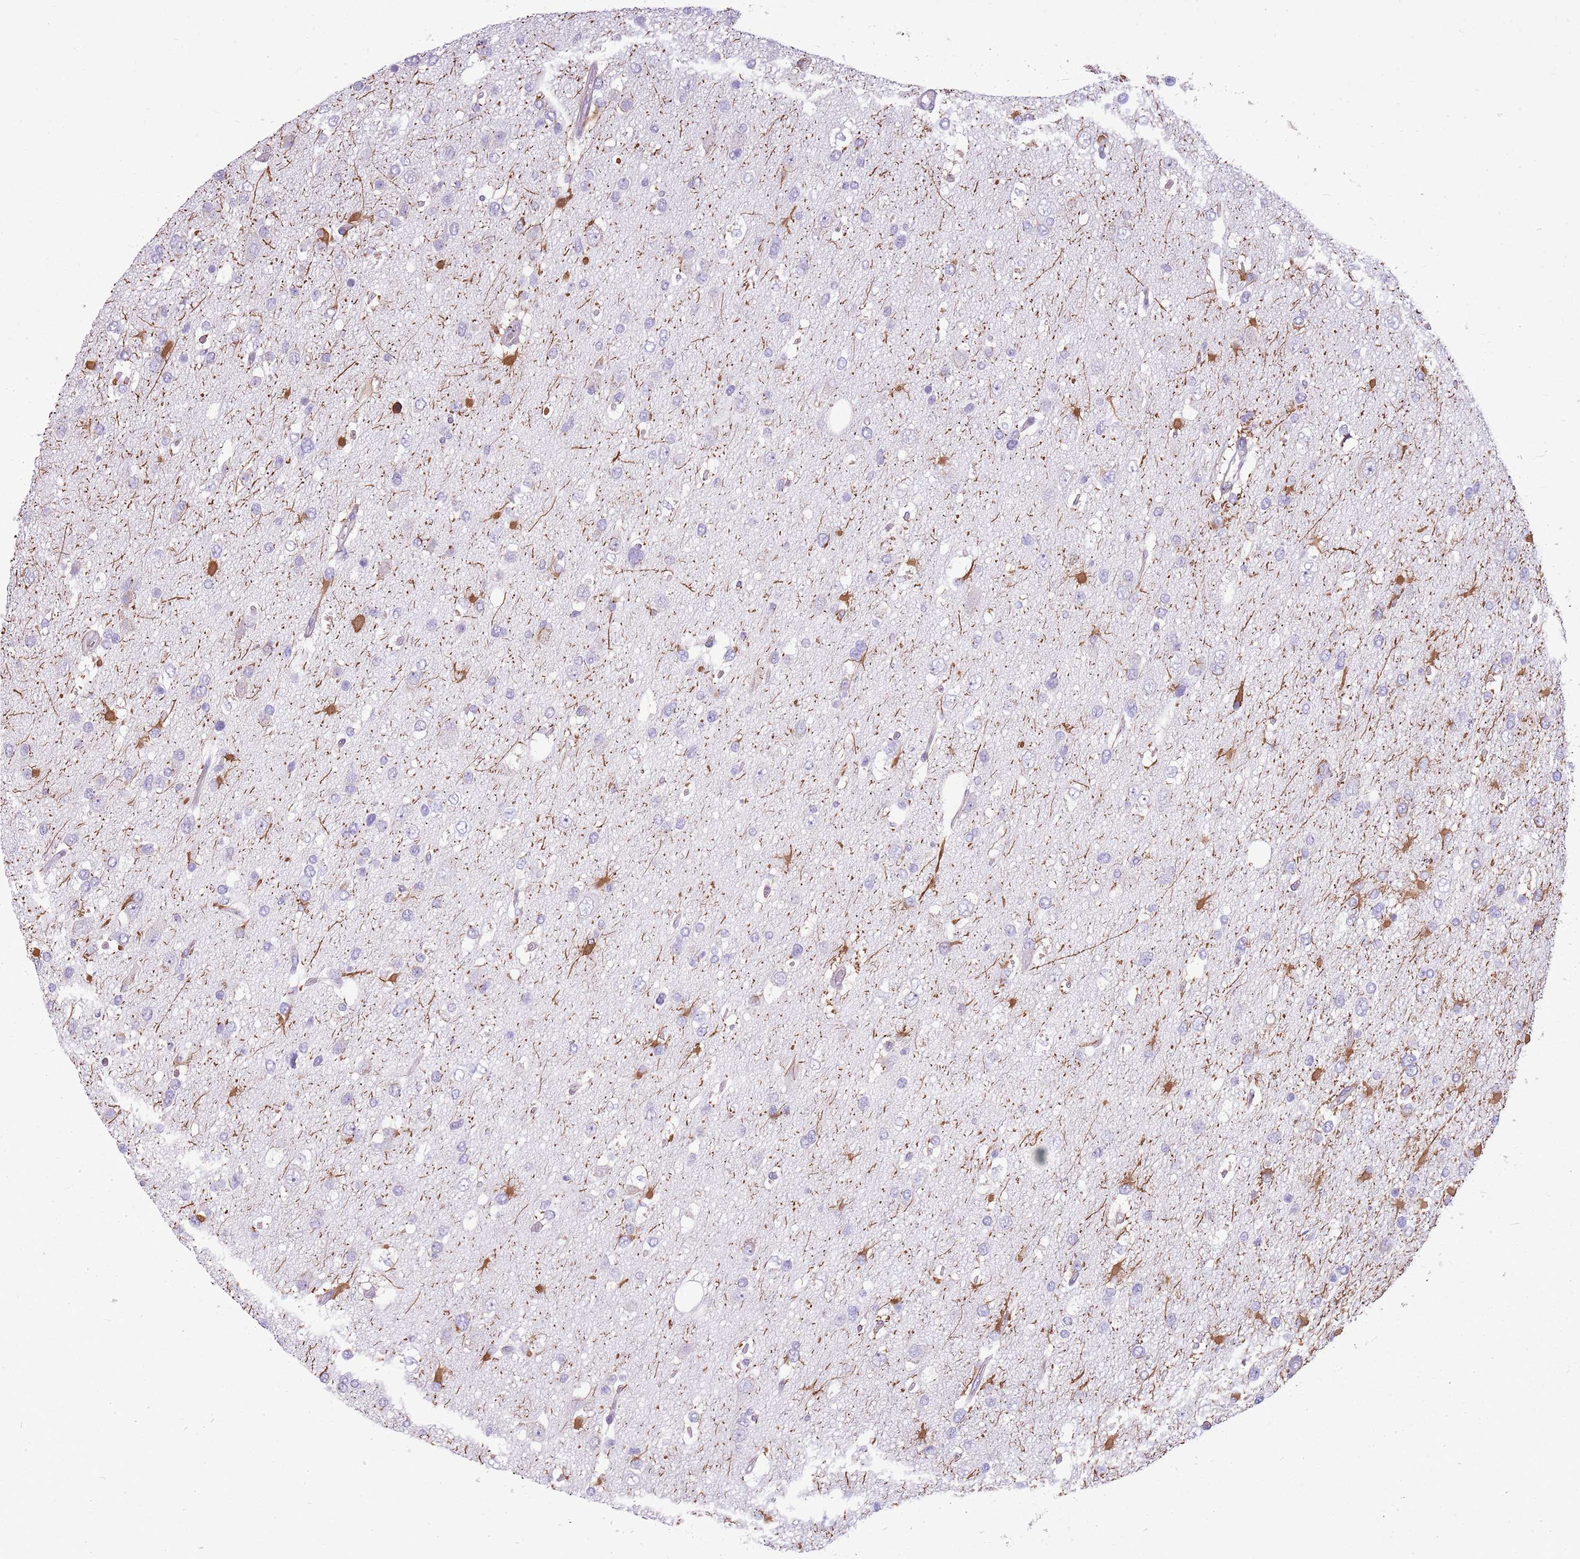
{"staining": {"intensity": "negative", "quantity": "none", "location": "none"}, "tissue": "glioma", "cell_type": "Tumor cells", "image_type": "cancer", "snomed": [{"axis": "morphology", "description": "Glioma, malignant, High grade"}, {"axis": "topography", "description": "Brain"}], "caption": "This is a image of immunohistochemistry (IHC) staining of glioma, which shows no positivity in tumor cells.", "gene": "KCTD19", "patient": {"sex": "male", "age": 53}}